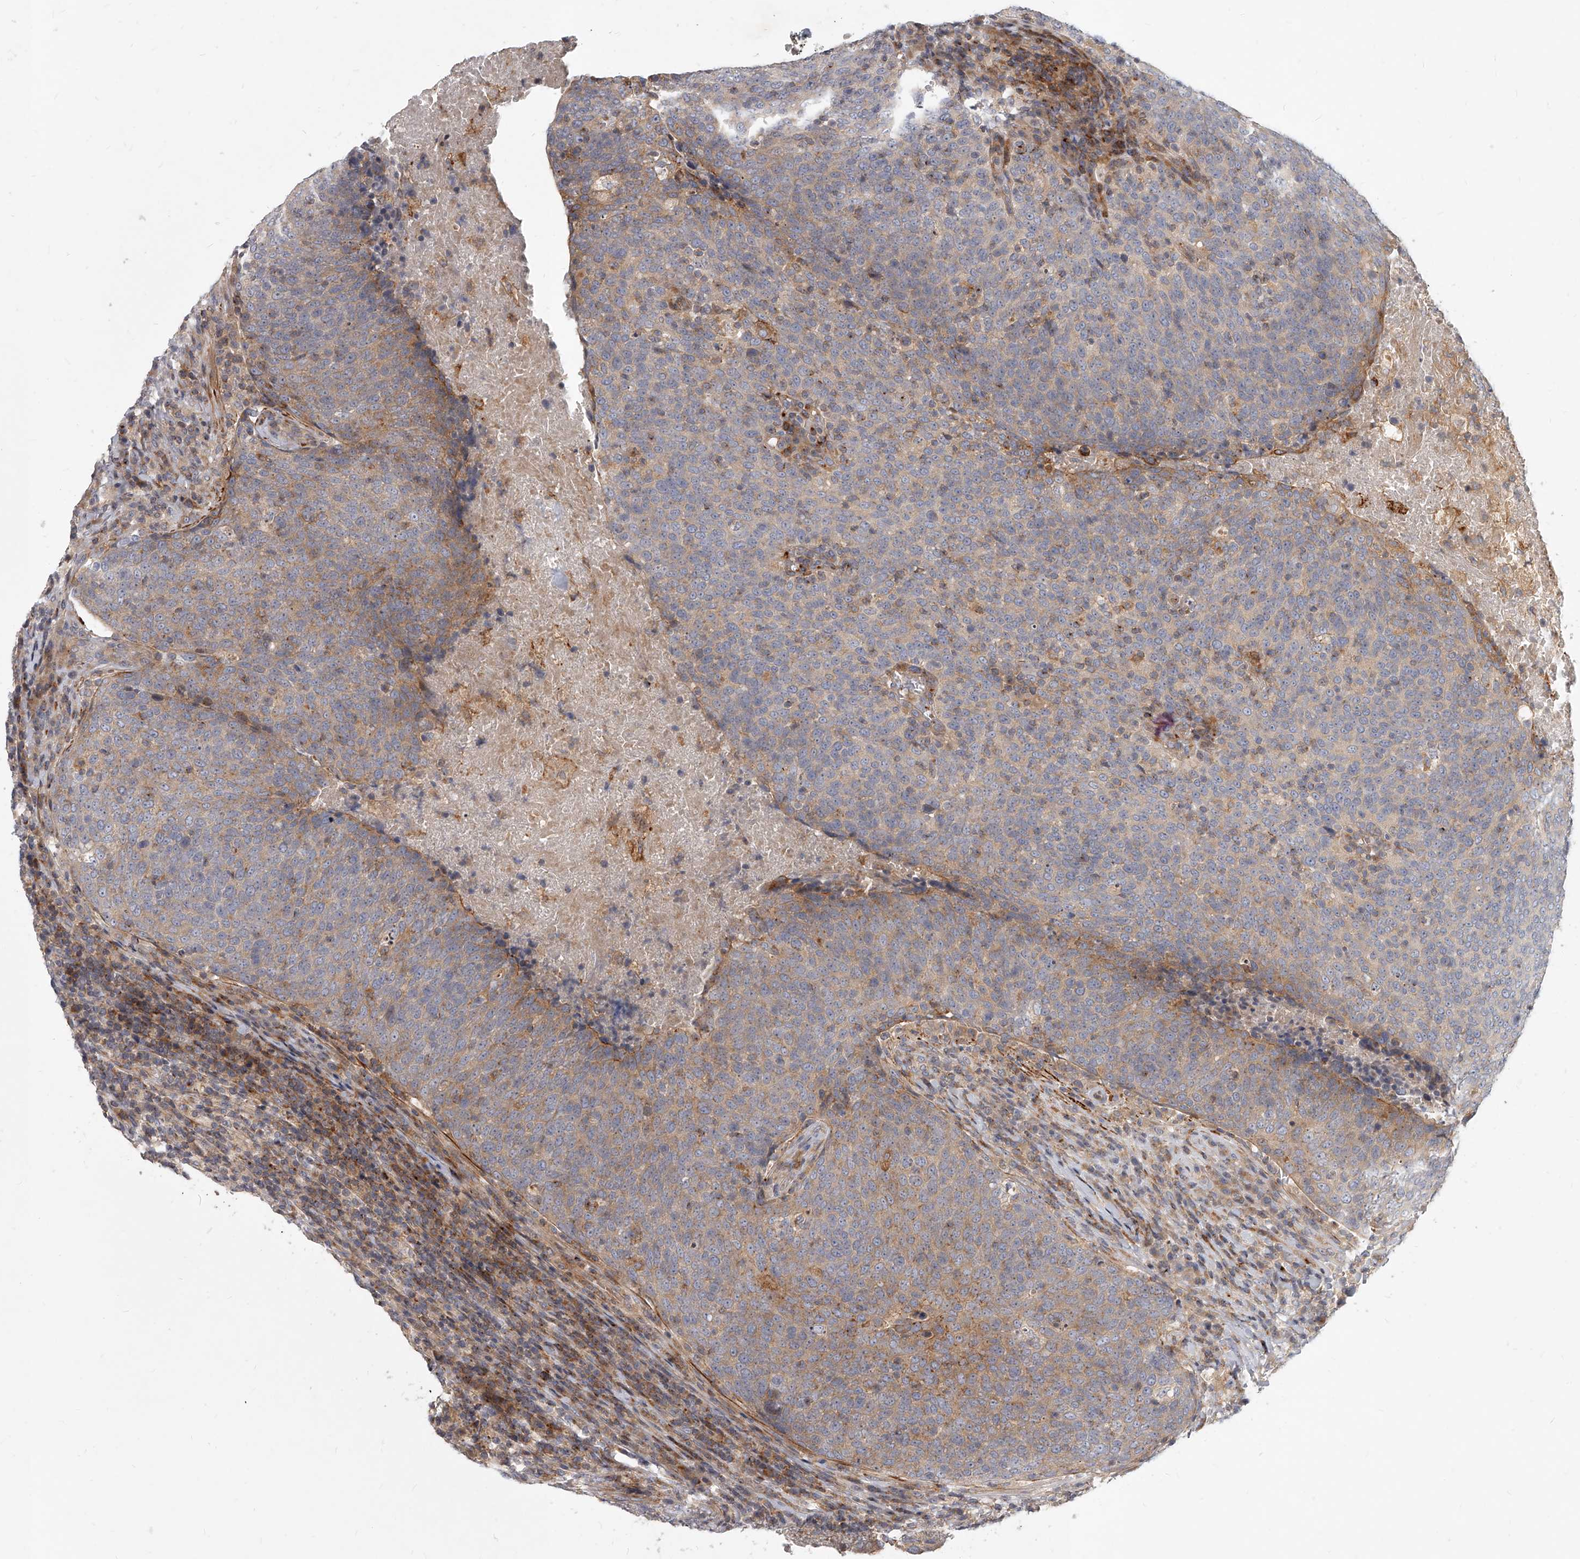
{"staining": {"intensity": "moderate", "quantity": "<25%", "location": "cytoplasmic/membranous"}, "tissue": "head and neck cancer", "cell_type": "Tumor cells", "image_type": "cancer", "snomed": [{"axis": "morphology", "description": "Squamous cell carcinoma, NOS"}, {"axis": "morphology", "description": "Squamous cell carcinoma, metastatic, NOS"}, {"axis": "topography", "description": "Lymph node"}, {"axis": "topography", "description": "Head-Neck"}], "caption": "A high-resolution micrograph shows immunohistochemistry staining of head and neck metastatic squamous cell carcinoma, which shows moderate cytoplasmic/membranous staining in approximately <25% of tumor cells.", "gene": "SLC37A1", "patient": {"sex": "male", "age": 62}}